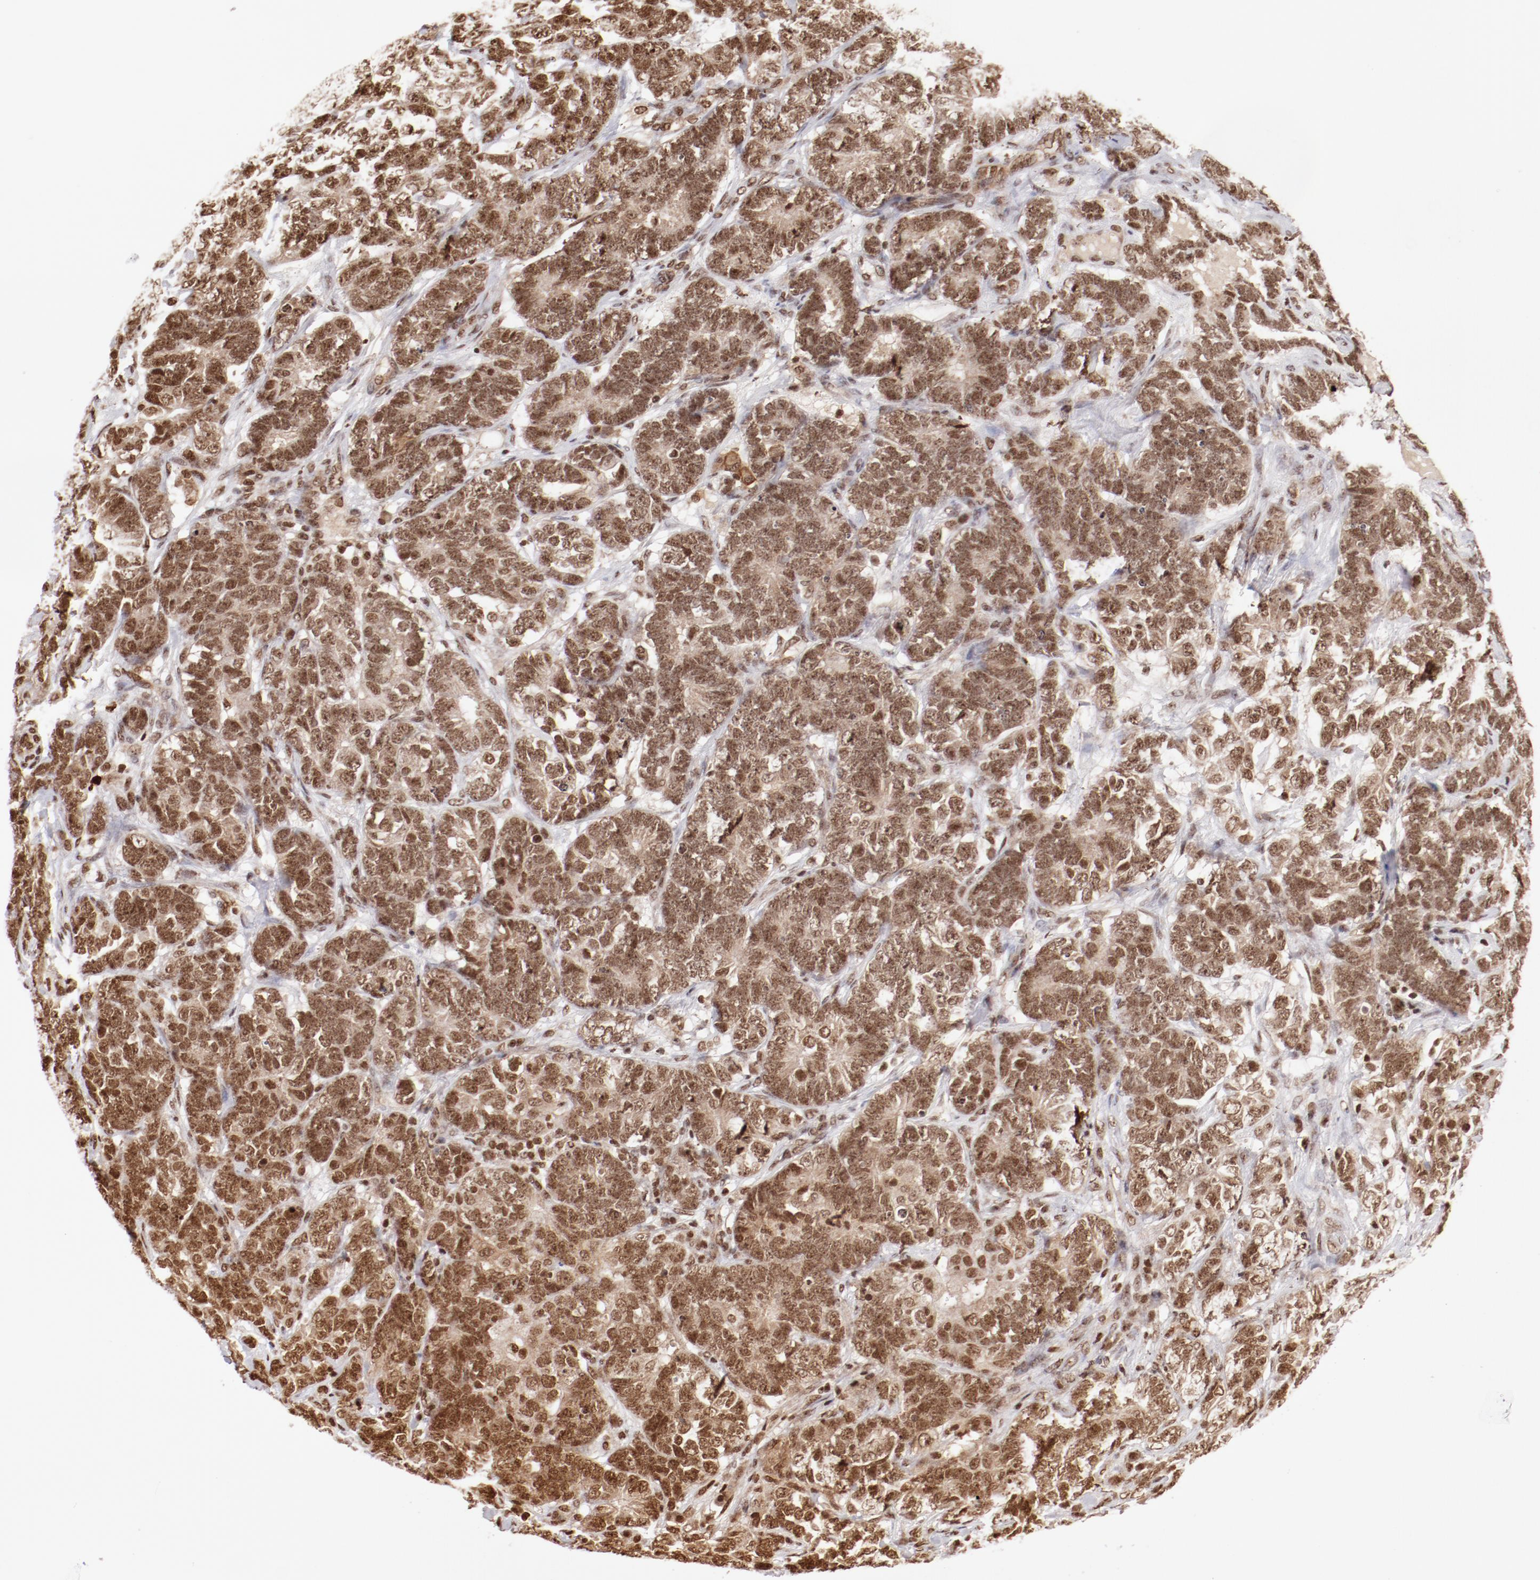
{"staining": {"intensity": "moderate", "quantity": ">75%", "location": "nuclear"}, "tissue": "testis cancer", "cell_type": "Tumor cells", "image_type": "cancer", "snomed": [{"axis": "morphology", "description": "Carcinoma, Embryonal, NOS"}, {"axis": "topography", "description": "Testis"}], "caption": "Testis cancer (embryonal carcinoma) tissue demonstrates moderate nuclear expression in approximately >75% of tumor cells, visualized by immunohistochemistry. (Brightfield microscopy of DAB IHC at high magnification).", "gene": "ABL2", "patient": {"sex": "male", "age": 26}}